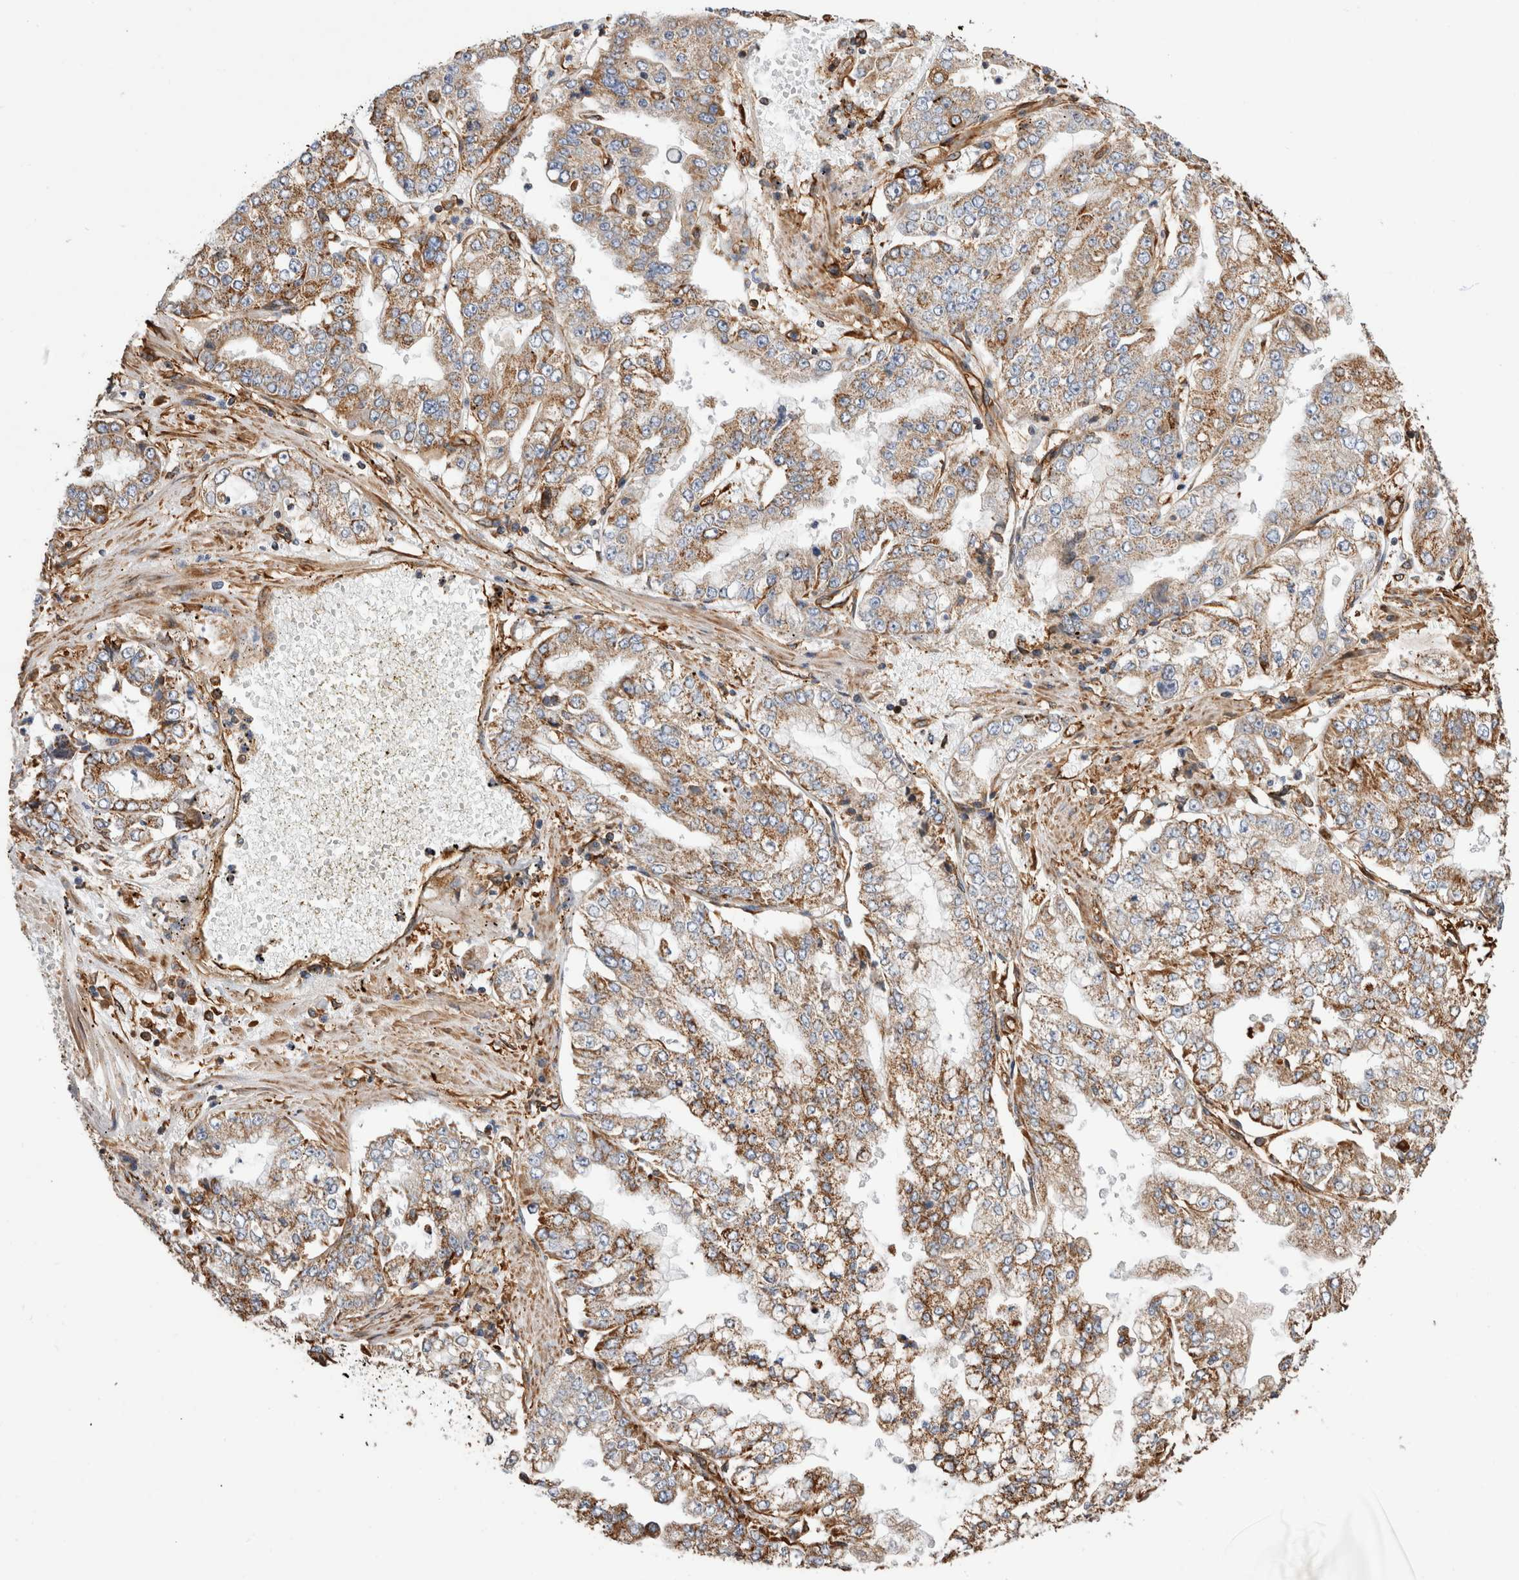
{"staining": {"intensity": "moderate", "quantity": "25%-75%", "location": "cytoplasmic/membranous"}, "tissue": "stomach cancer", "cell_type": "Tumor cells", "image_type": "cancer", "snomed": [{"axis": "morphology", "description": "Adenocarcinoma, NOS"}, {"axis": "topography", "description": "Stomach"}], "caption": "Protein positivity by IHC displays moderate cytoplasmic/membranous positivity in approximately 25%-75% of tumor cells in stomach cancer (adenocarcinoma).", "gene": "ZNF397", "patient": {"sex": "male", "age": 76}}